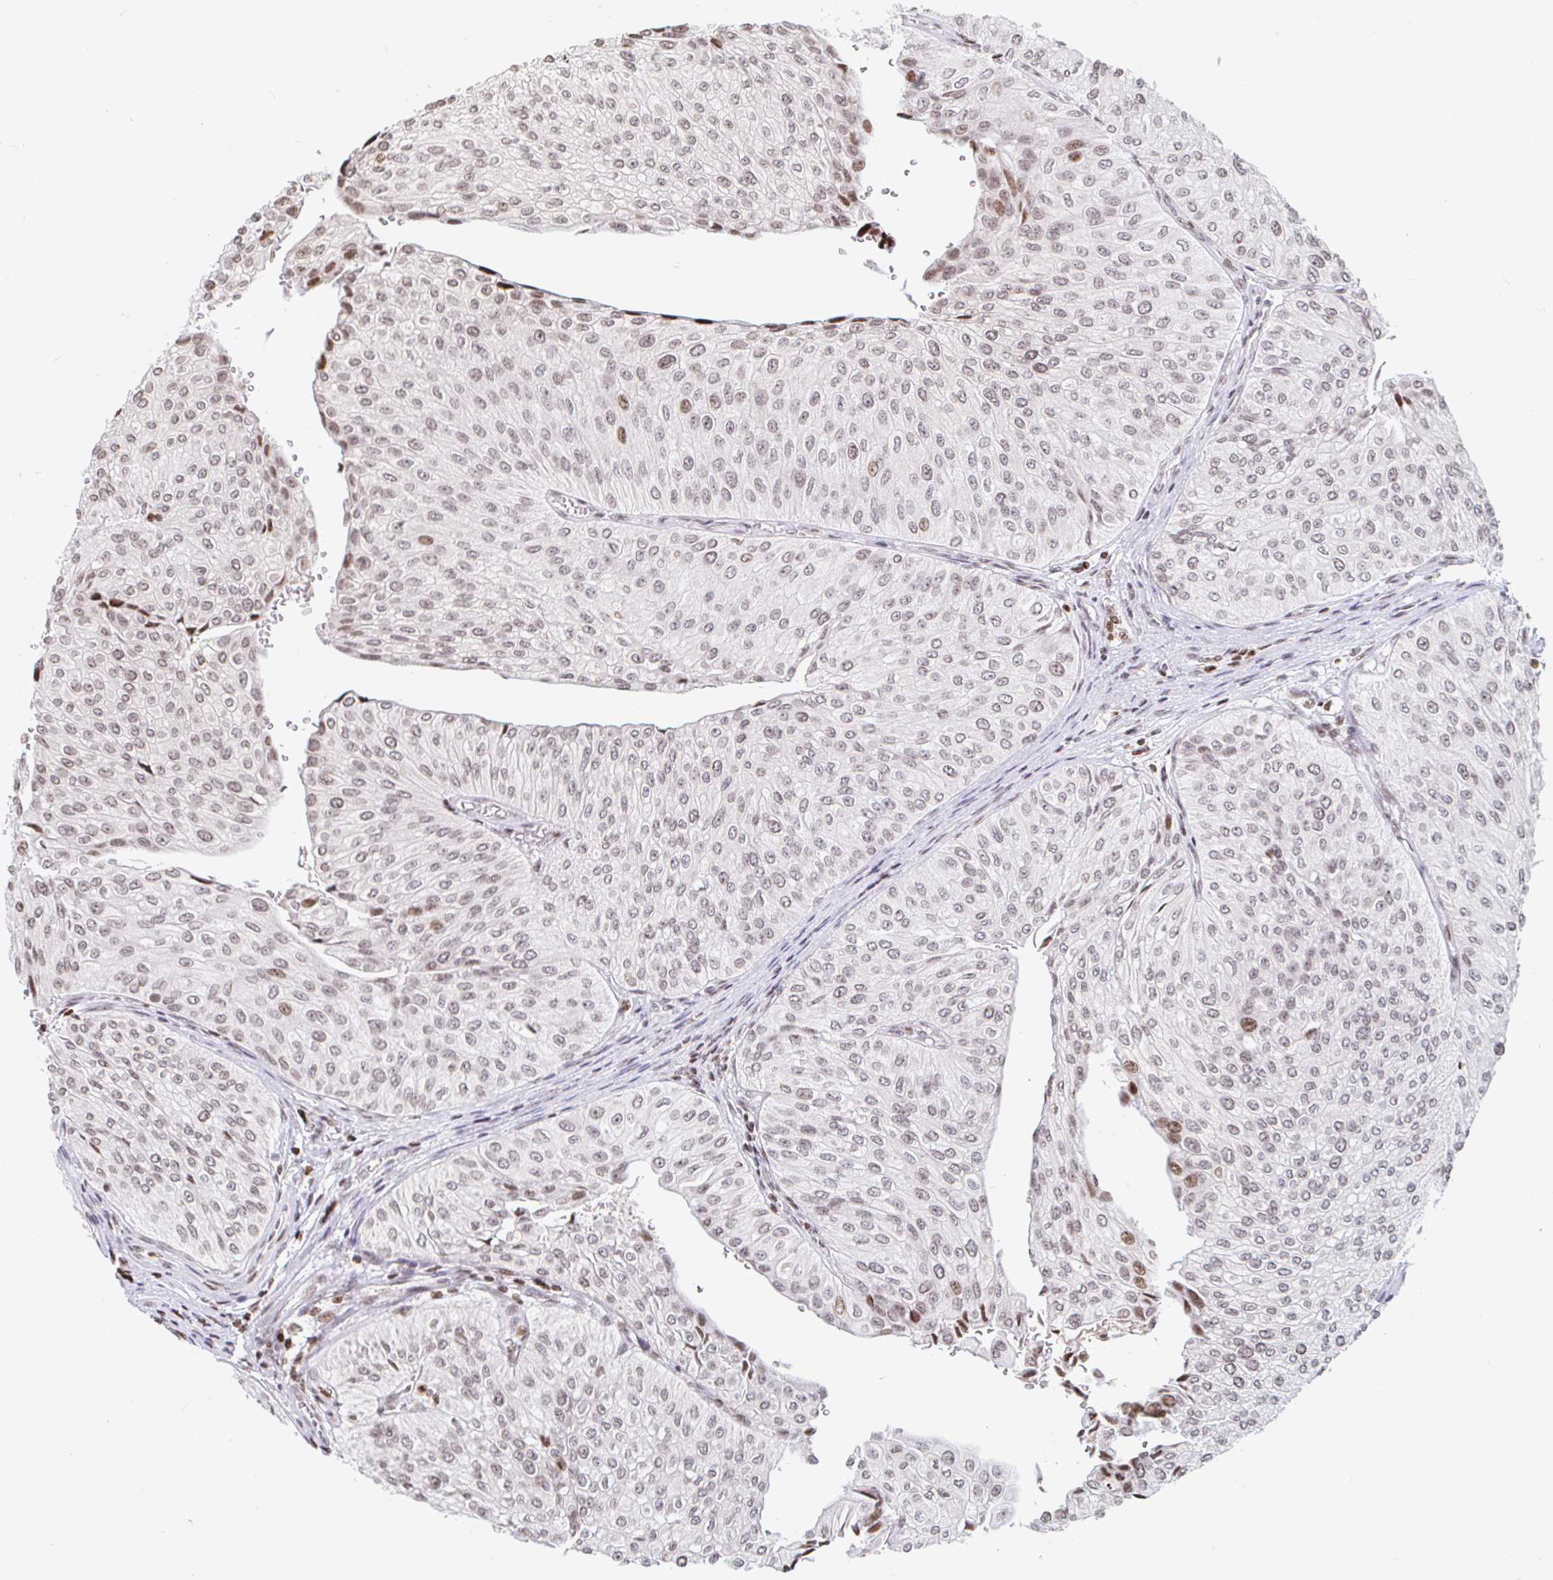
{"staining": {"intensity": "weak", "quantity": ">75%", "location": "nuclear"}, "tissue": "urothelial cancer", "cell_type": "Tumor cells", "image_type": "cancer", "snomed": [{"axis": "morphology", "description": "Urothelial carcinoma, NOS"}, {"axis": "topography", "description": "Urinary bladder"}], "caption": "This image demonstrates transitional cell carcinoma stained with IHC to label a protein in brown. The nuclear of tumor cells show weak positivity for the protein. Nuclei are counter-stained blue.", "gene": "HOXC10", "patient": {"sex": "male", "age": 67}}